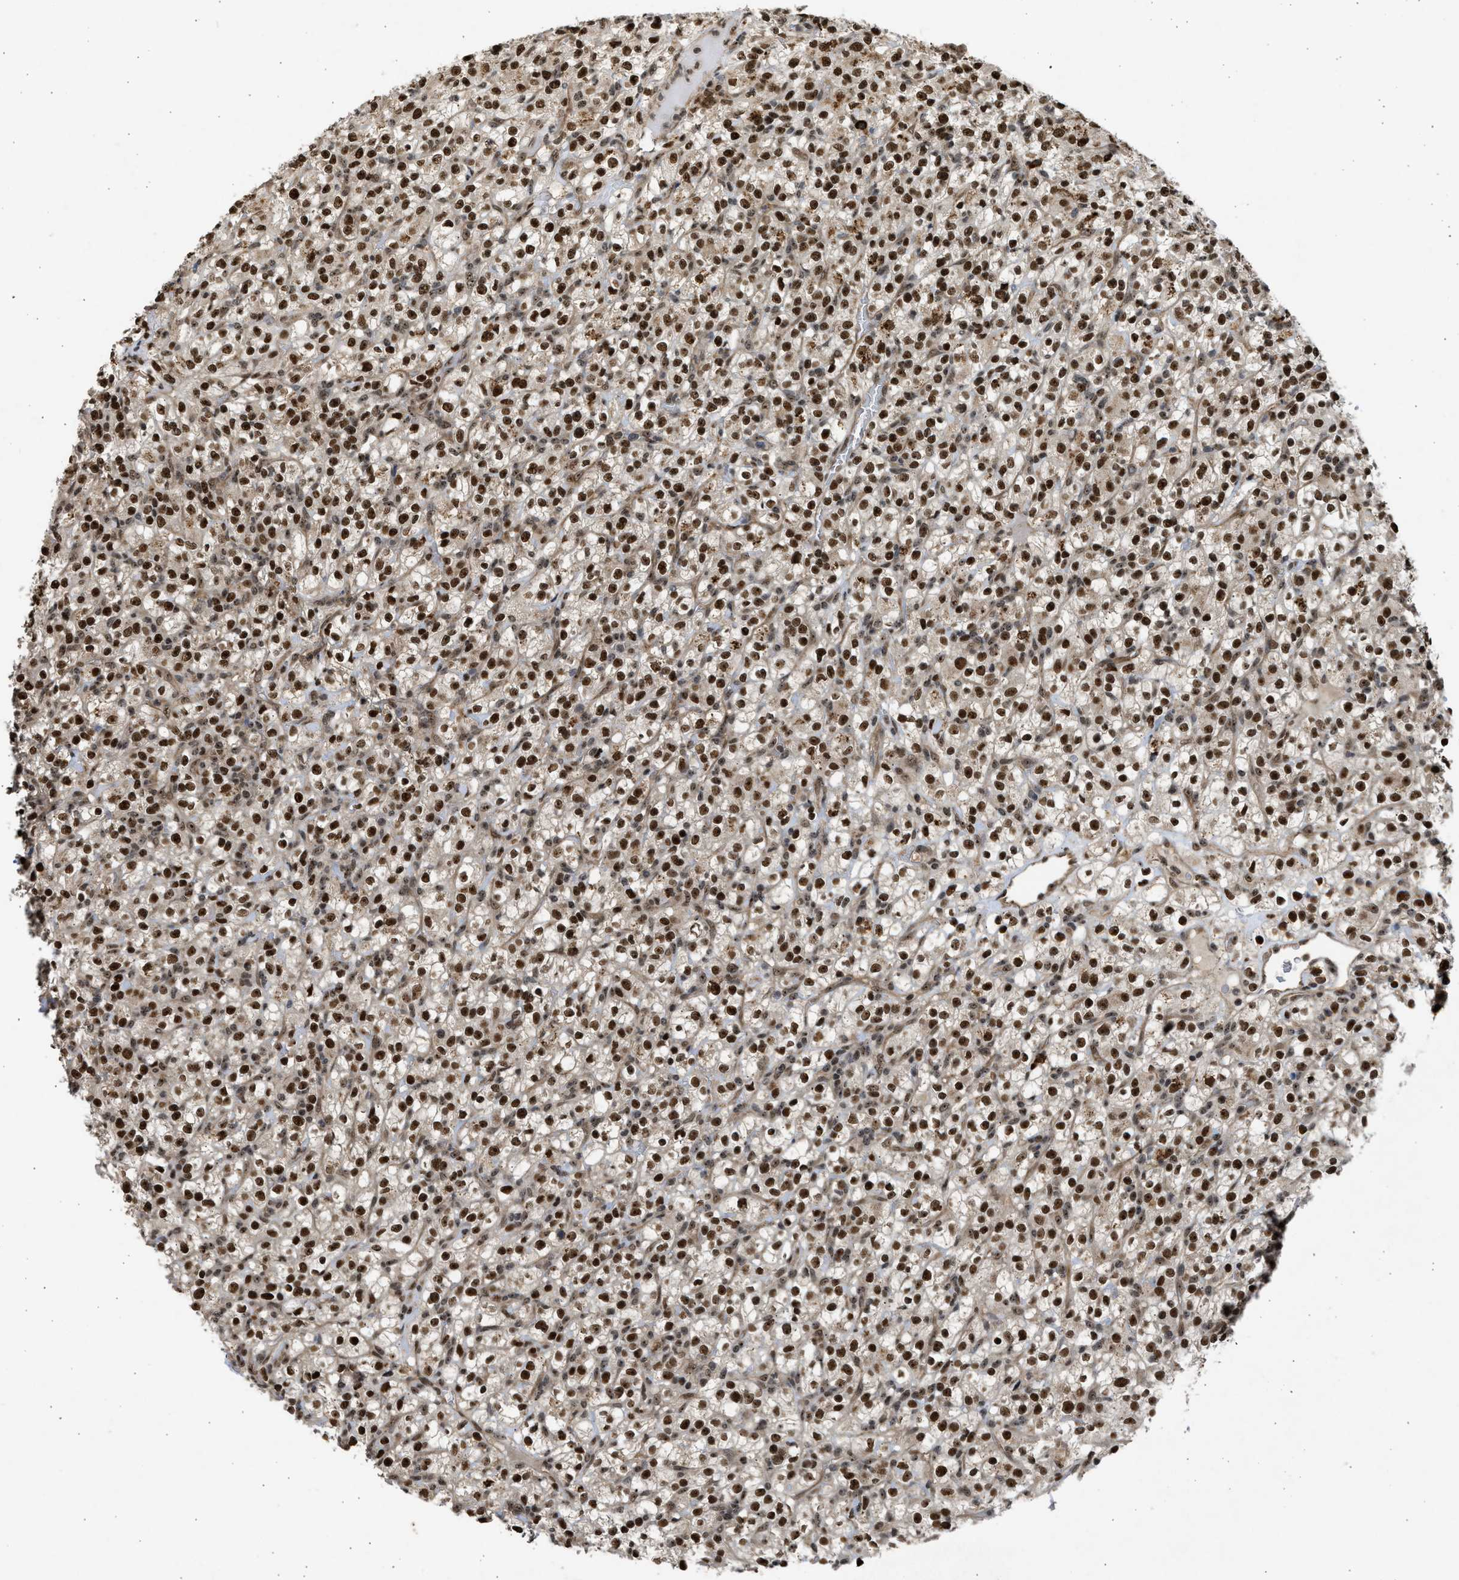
{"staining": {"intensity": "strong", "quantity": ">75%", "location": "cytoplasmic/membranous,nuclear"}, "tissue": "renal cancer", "cell_type": "Tumor cells", "image_type": "cancer", "snomed": [{"axis": "morphology", "description": "Normal tissue, NOS"}, {"axis": "morphology", "description": "Adenocarcinoma, NOS"}, {"axis": "topography", "description": "Kidney"}], "caption": "Brown immunohistochemical staining in renal cancer (adenocarcinoma) shows strong cytoplasmic/membranous and nuclear staining in about >75% of tumor cells. The protein of interest is shown in brown color, while the nuclei are stained blue.", "gene": "TFDP2", "patient": {"sex": "female", "age": 72}}